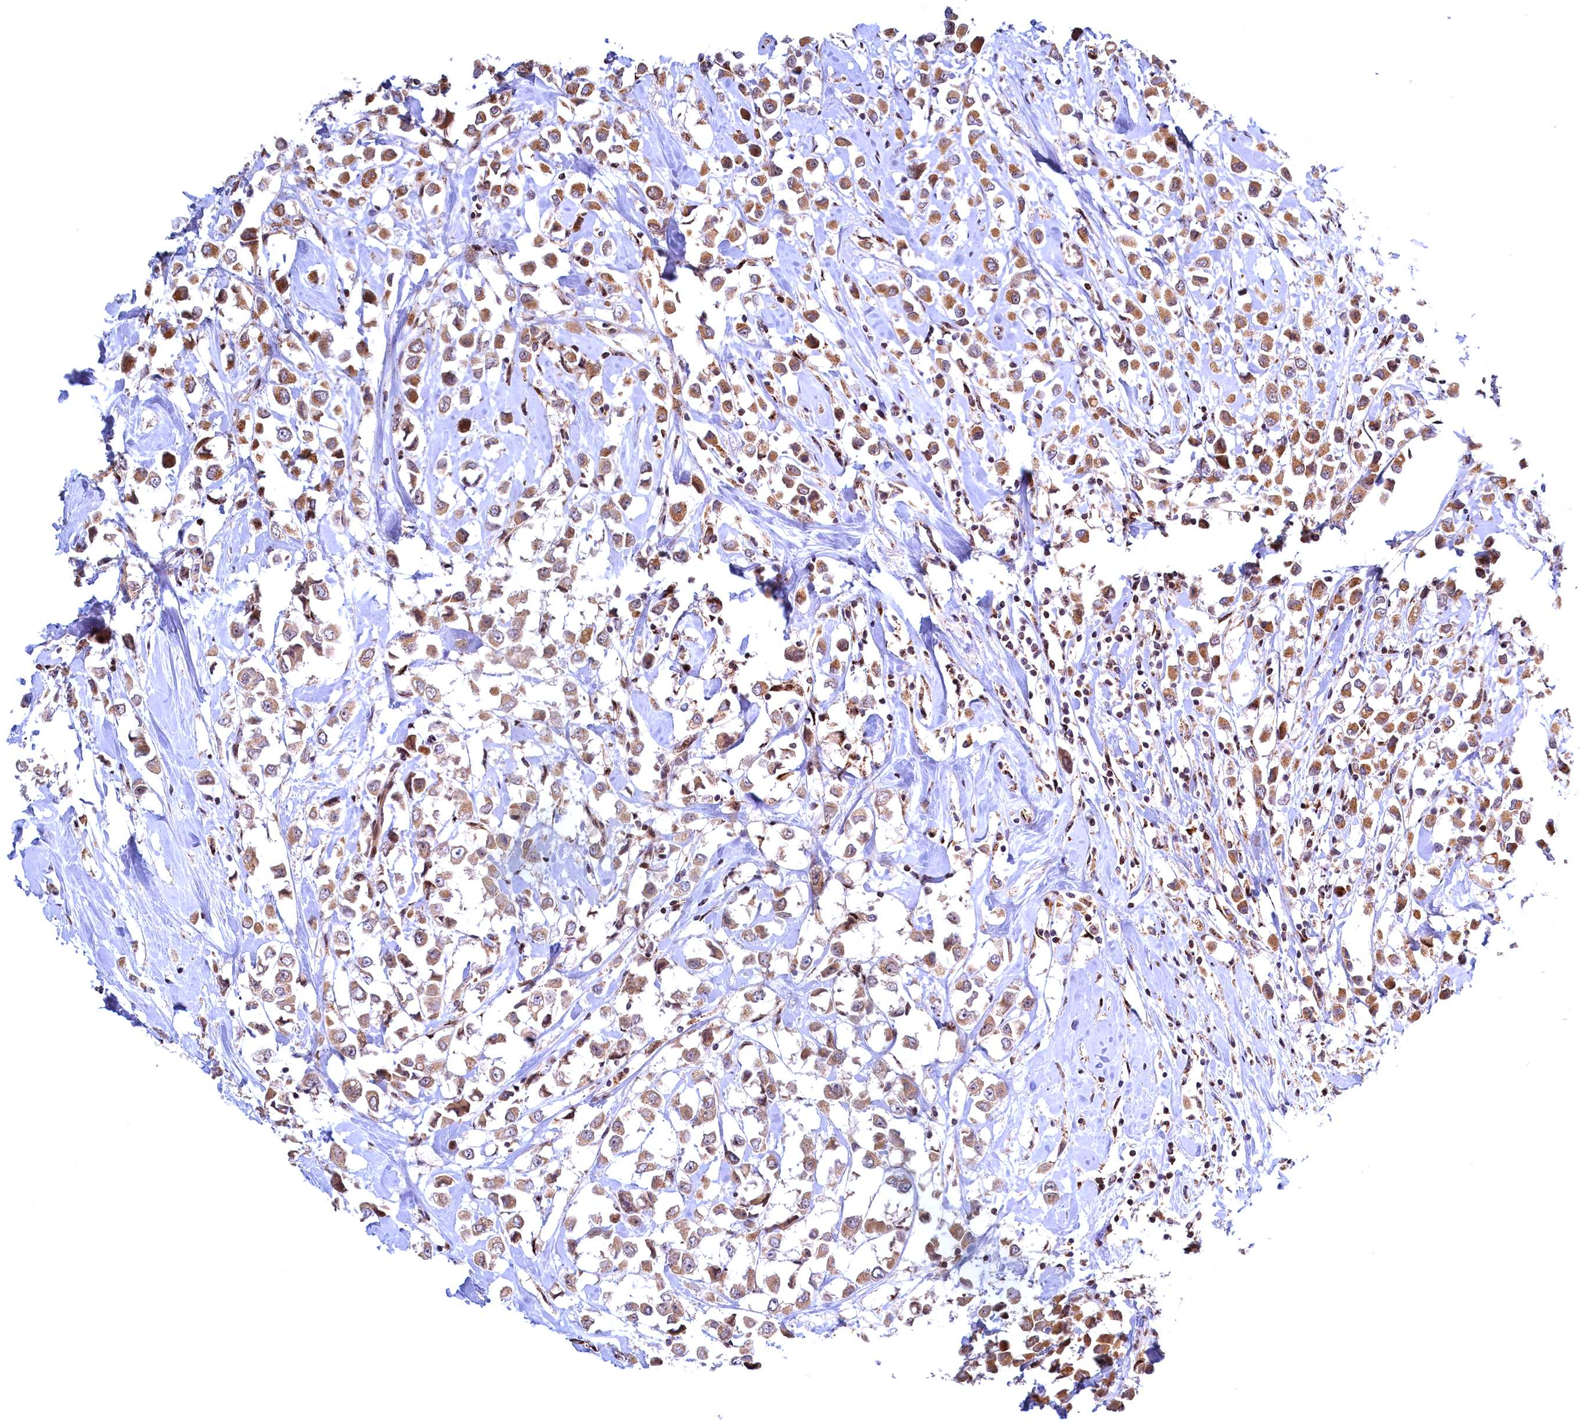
{"staining": {"intensity": "moderate", "quantity": ">75%", "location": "cytoplasmic/membranous"}, "tissue": "breast cancer", "cell_type": "Tumor cells", "image_type": "cancer", "snomed": [{"axis": "morphology", "description": "Duct carcinoma"}, {"axis": "topography", "description": "Breast"}], "caption": "Immunohistochemical staining of intraductal carcinoma (breast) reveals medium levels of moderate cytoplasmic/membranous protein staining in approximately >75% of tumor cells.", "gene": "PLA2G10", "patient": {"sex": "female", "age": 61}}